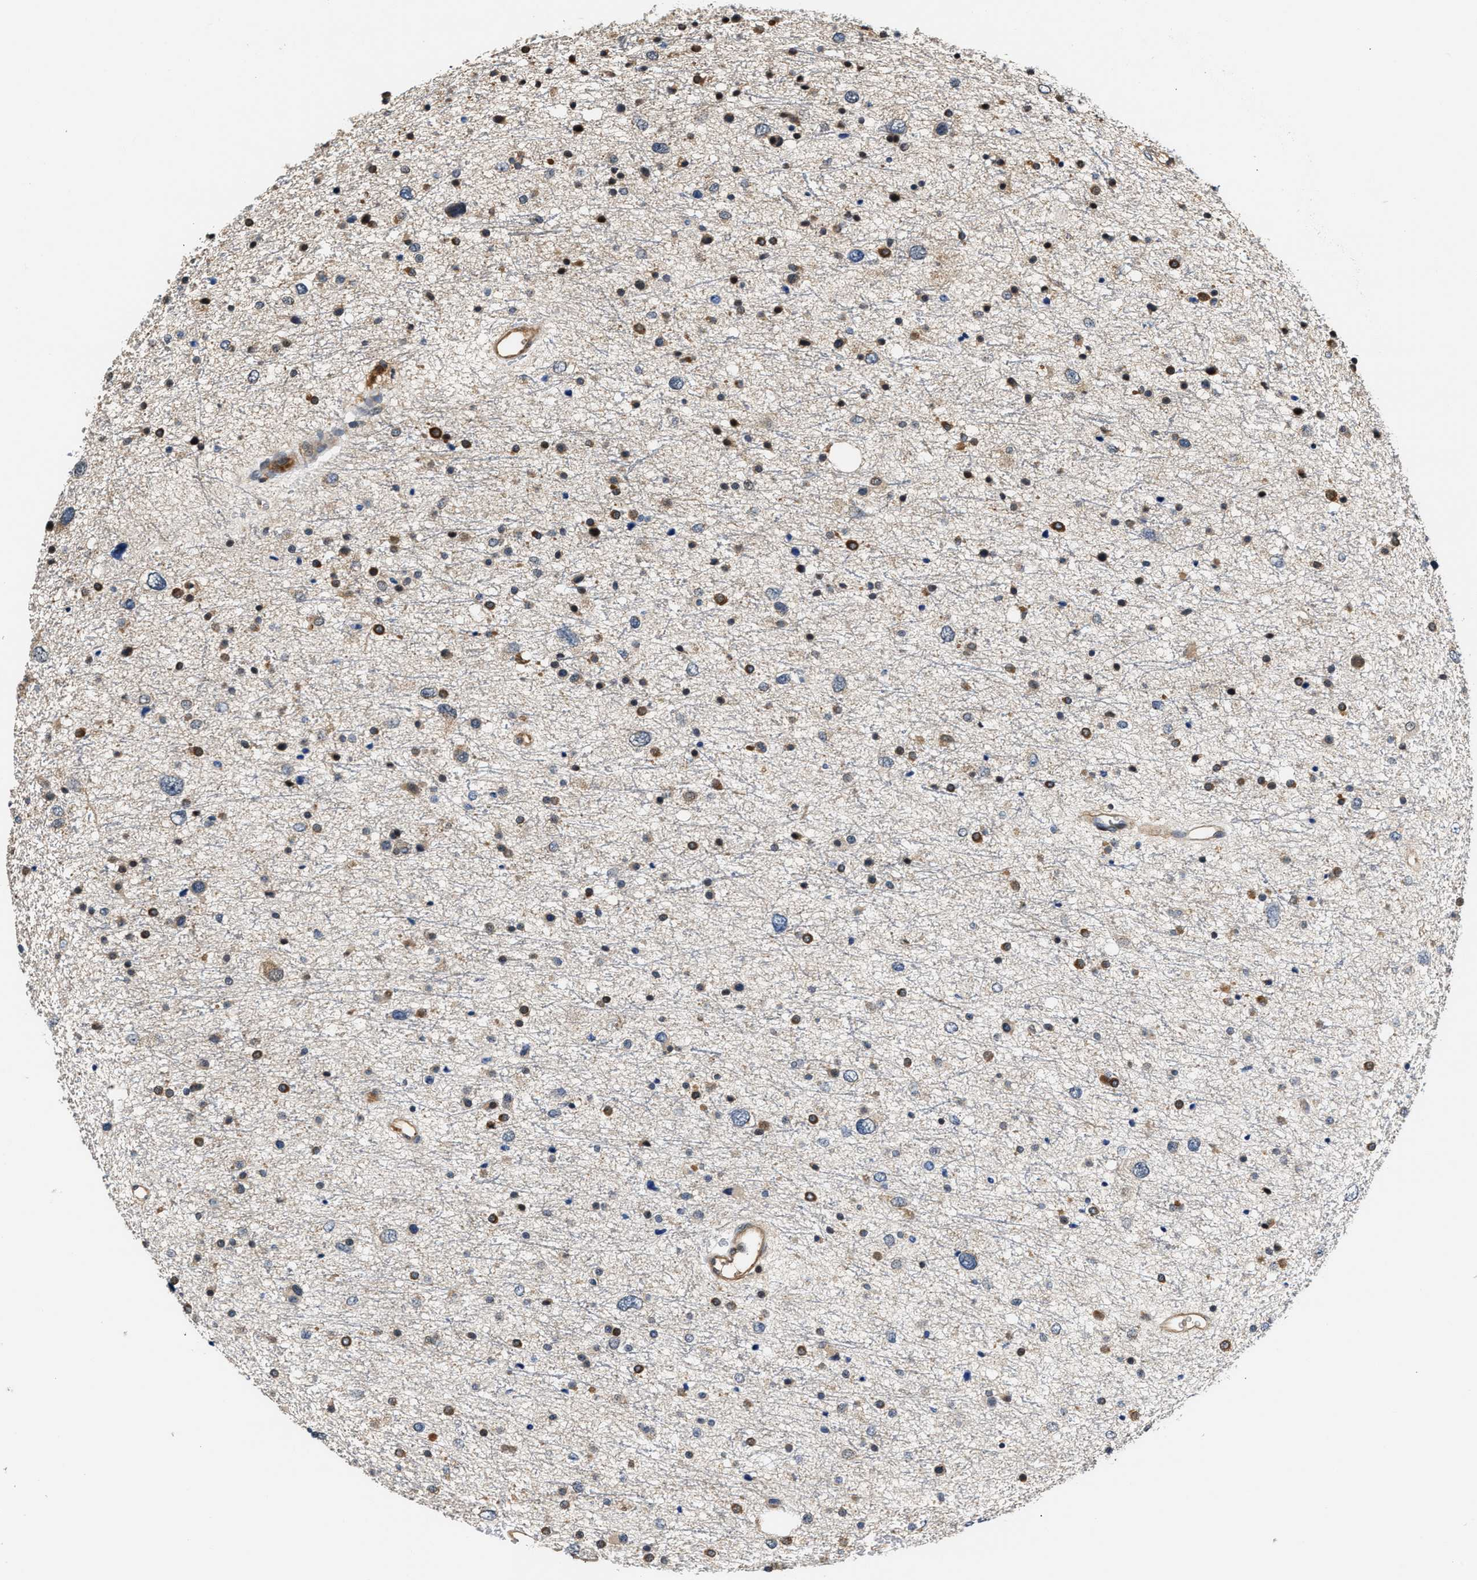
{"staining": {"intensity": "strong", "quantity": "25%-75%", "location": "cytoplasmic/membranous,nuclear"}, "tissue": "glioma", "cell_type": "Tumor cells", "image_type": "cancer", "snomed": [{"axis": "morphology", "description": "Glioma, malignant, Low grade"}, {"axis": "topography", "description": "Brain"}], "caption": "Glioma stained with a protein marker shows strong staining in tumor cells.", "gene": "TUT7", "patient": {"sex": "female", "age": 37}}